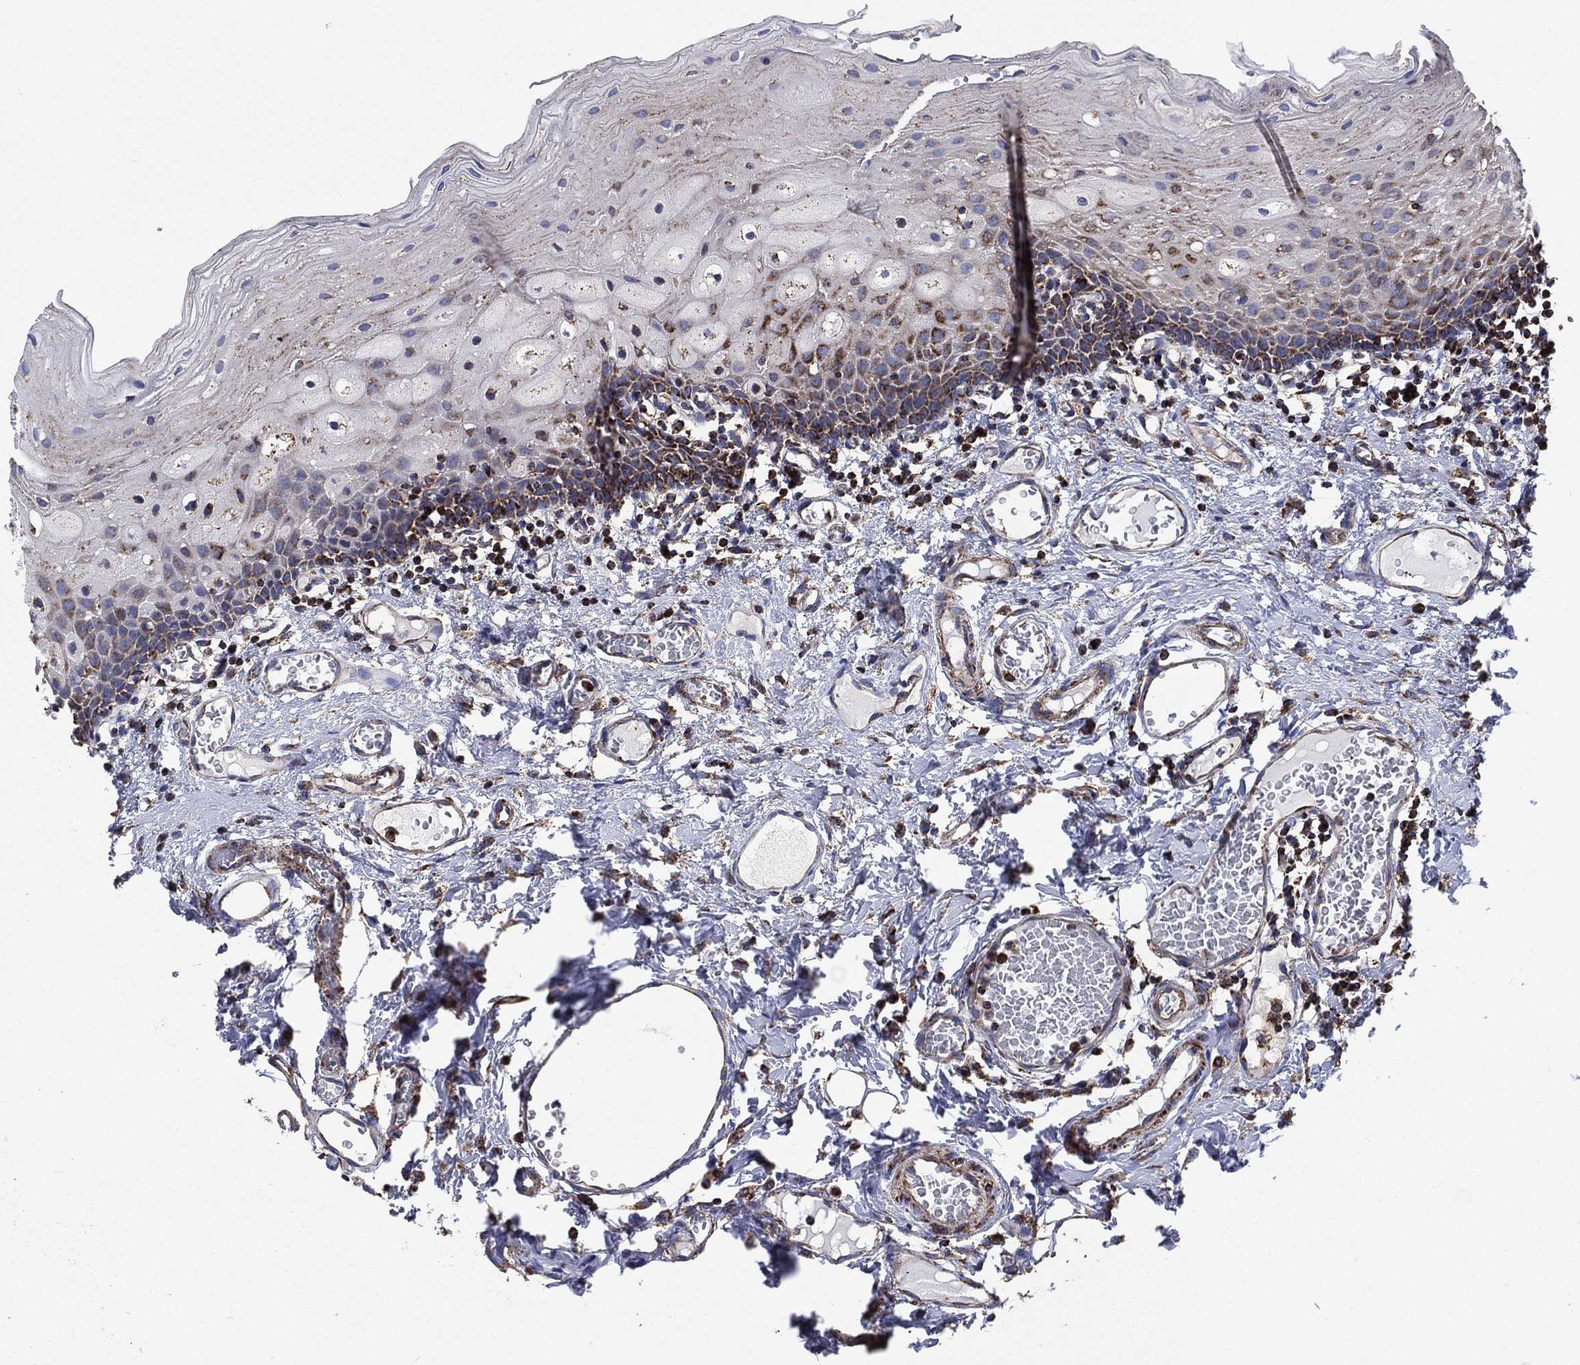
{"staining": {"intensity": "strong", "quantity": "<25%", "location": "cytoplasmic/membranous"}, "tissue": "oral mucosa", "cell_type": "Squamous epithelial cells", "image_type": "normal", "snomed": [{"axis": "morphology", "description": "Normal tissue, NOS"}, {"axis": "morphology", "description": "Squamous cell carcinoma, NOS"}, {"axis": "topography", "description": "Oral tissue"}, {"axis": "topography", "description": "Head-Neck"}], "caption": "IHC (DAB) staining of benign oral mucosa demonstrates strong cytoplasmic/membranous protein positivity in about <25% of squamous epithelial cells. (Stains: DAB in brown, nuclei in blue, Microscopy: brightfield microscopy at high magnification).", "gene": "ANKRD37", "patient": {"sex": "female", "age": 70}}